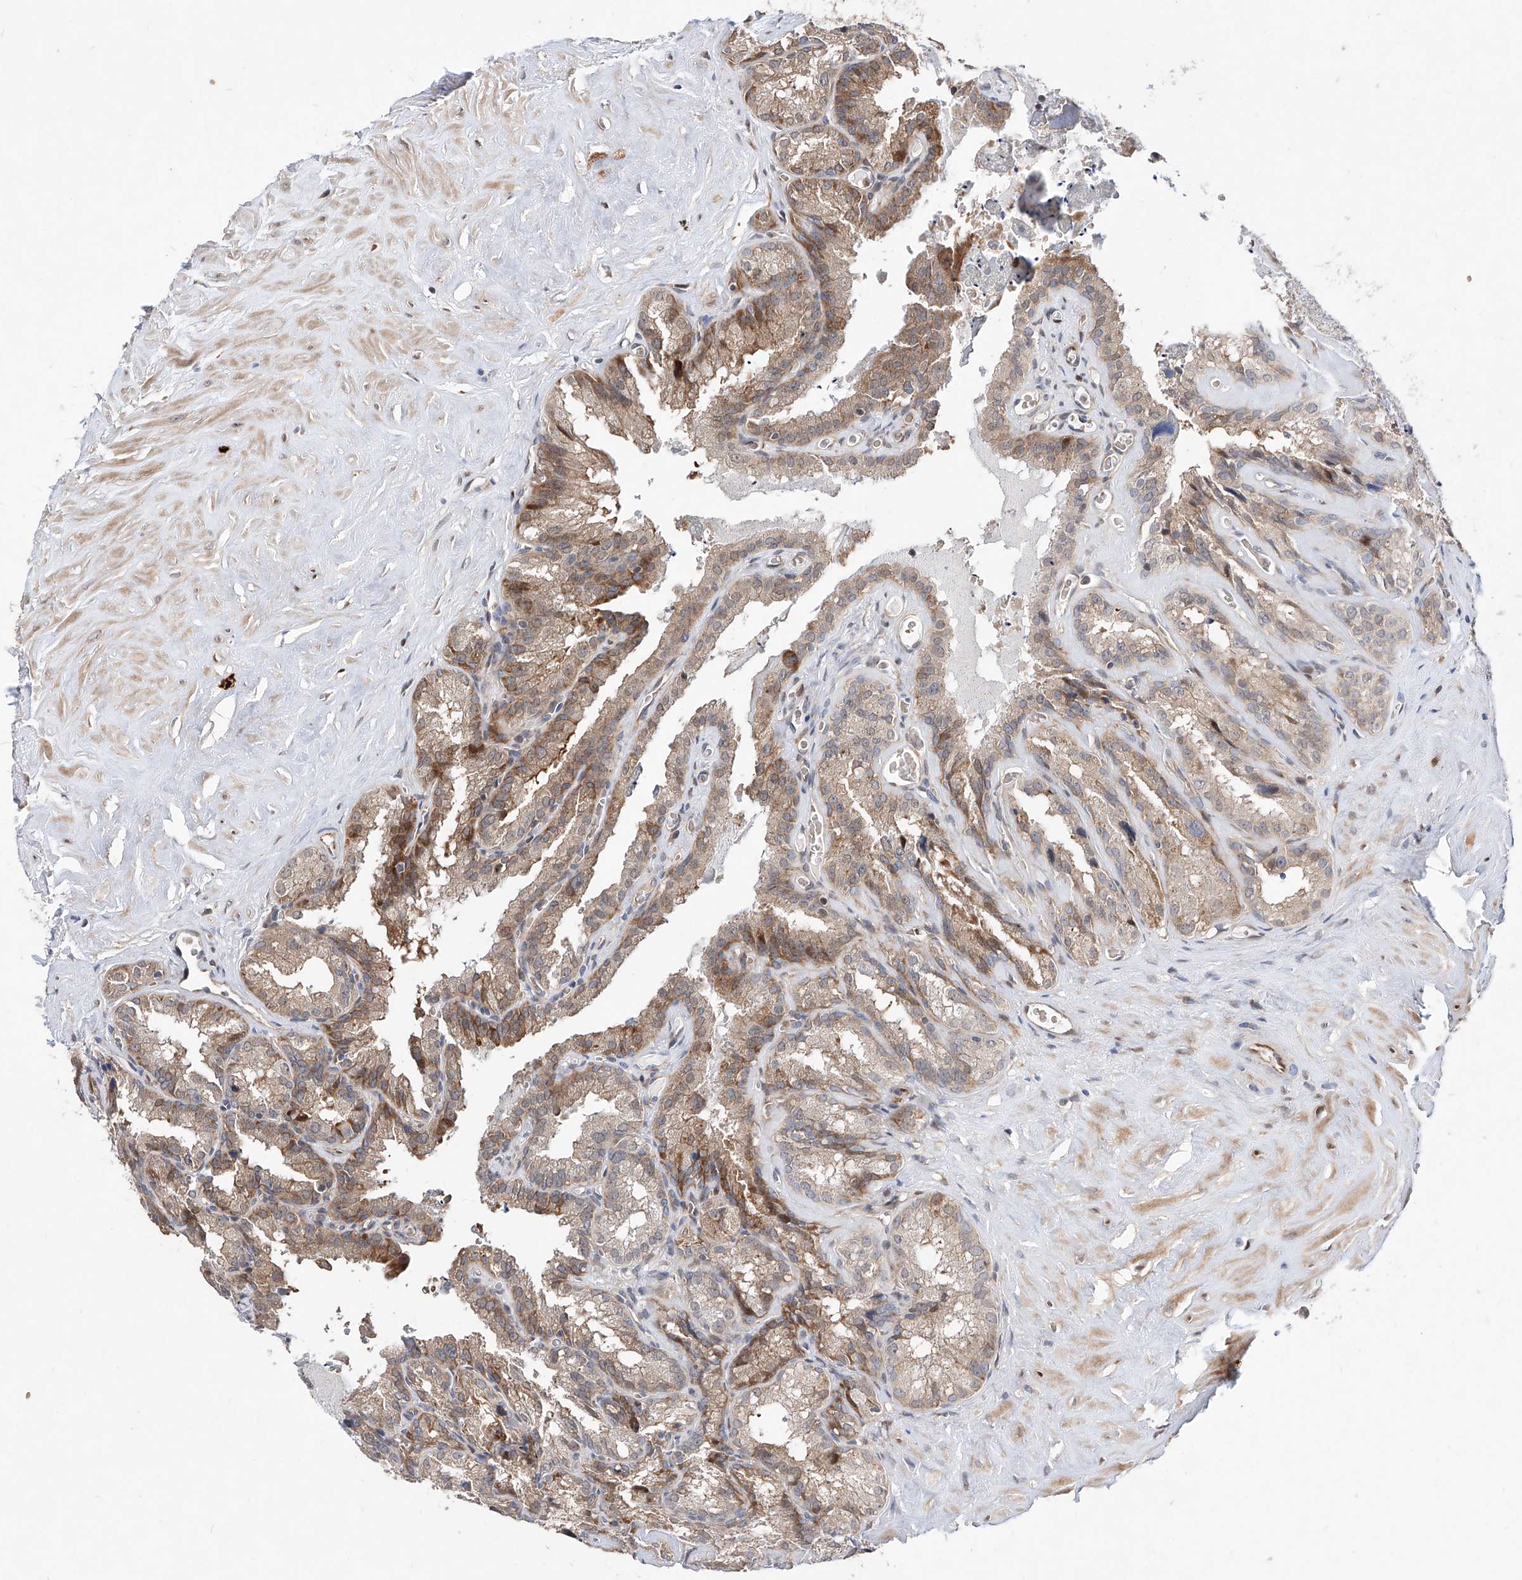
{"staining": {"intensity": "moderate", "quantity": "25%-75%", "location": "cytoplasmic/membranous"}, "tissue": "seminal vesicle", "cell_type": "Glandular cells", "image_type": "normal", "snomed": [{"axis": "morphology", "description": "Normal tissue, NOS"}, {"axis": "topography", "description": "Prostate"}, {"axis": "topography", "description": "Seminal veicle"}], "caption": "Seminal vesicle stained for a protein (brown) displays moderate cytoplasmic/membranous positive expression in about 25%-75% of glandular cells.", "gene": "FUCA2", "patient": {"sex": "male", "age": 59}}